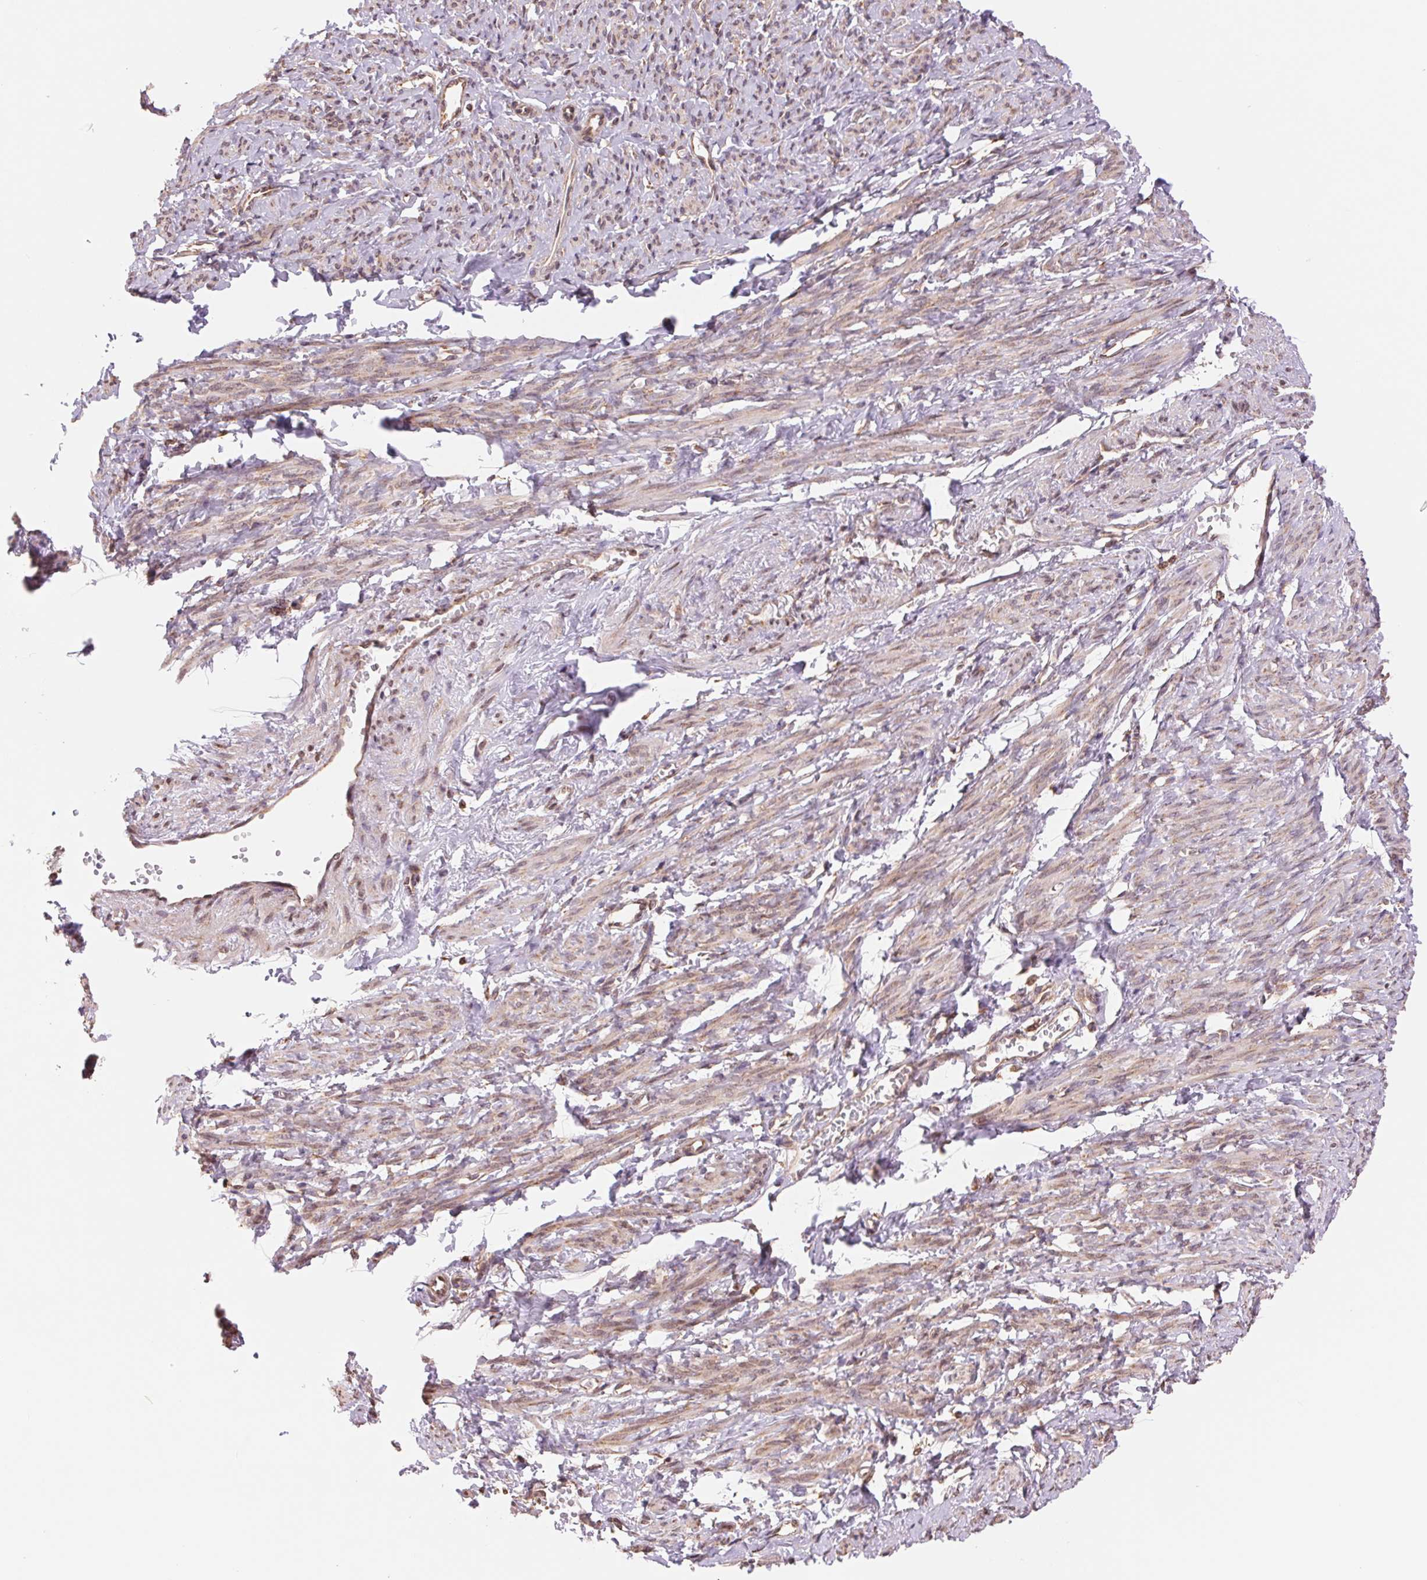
{"staining": {"intensity": "weak", "quantity": ">75%", "location": "cytoplasmic/membranous,nuclear"}, "tissue": "smooth muscle", "cell_type": "Smooth muscle cells", "image_type": "normal", "snomed": [{"axis": "morphology", "description": "Normal tissue, NOS"}, {"axis": "topography", "description": "Smooth muscle"}], "caption": "Protein staining by IHC displays weak cytoplasmic/membranous,nuclear positivity in approximately >75% of smooth muscle cells in unremarkable smooth muscle. Ihc stains the protein of interest in brown and the nuclei are stained blue.", "gene": "RPN1", "patient": {"sex": "female", "age": 65}}